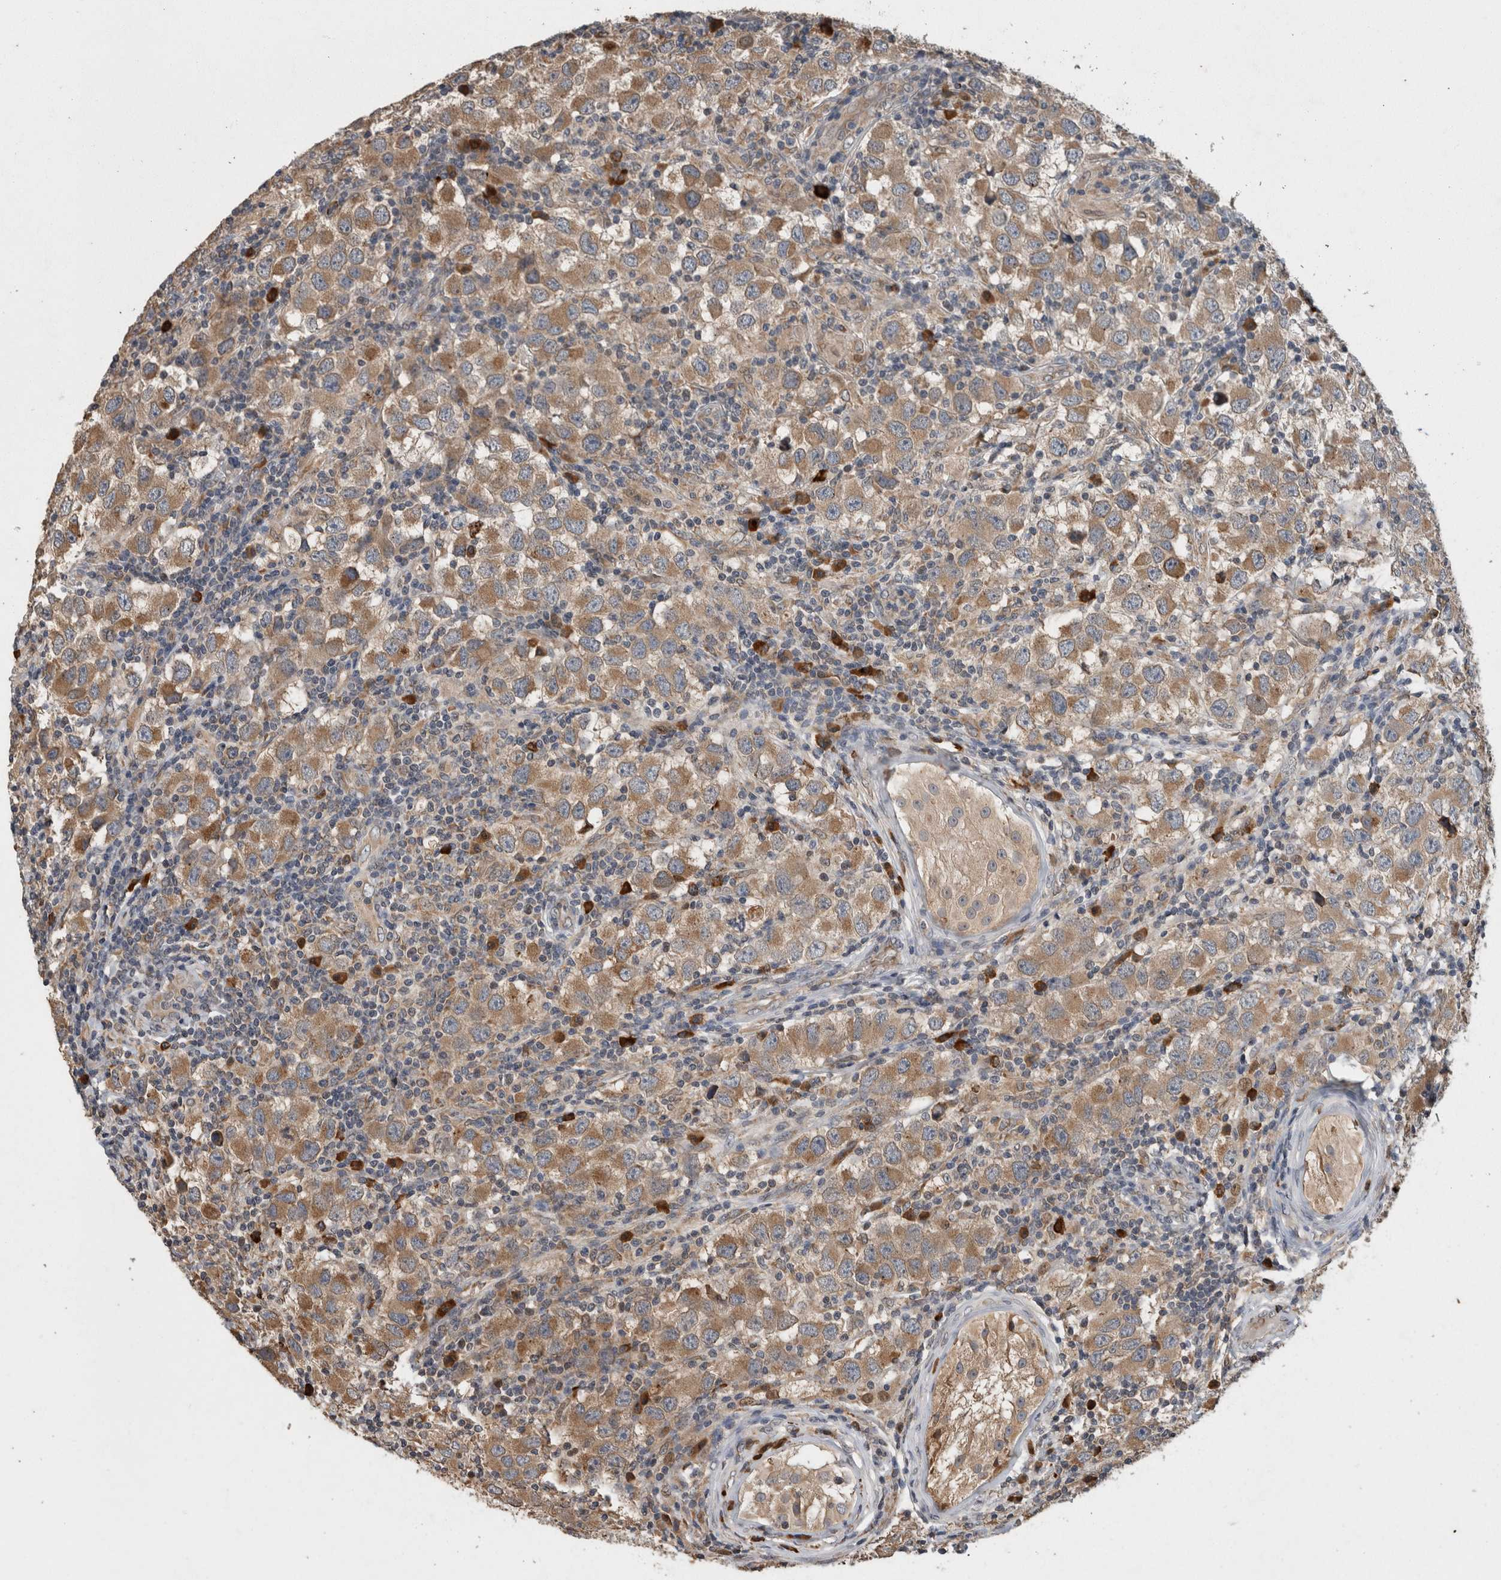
{"staining": {"intensity": "moderate", "quantity": ">75%", "location": "cytoplasmic/membranous"}, "tissue": "testis cancer", "cell_type": "Tumor cells", "image_type": "cancer", "snomed": [{"axis": "morphology", "description": "Carcinoma, Embryonal, NOS"}, {"axis": "topography", "description": "Testis"}], "caption": "Brown immunohistochemical staining in embryonal carcinoma (testis) displays moderate cytoplasmic/membranous positivity in approximately >75% of tumor cells.", "gene": "ADGRL3", "patient": {"sex": "male", "age": 21}}